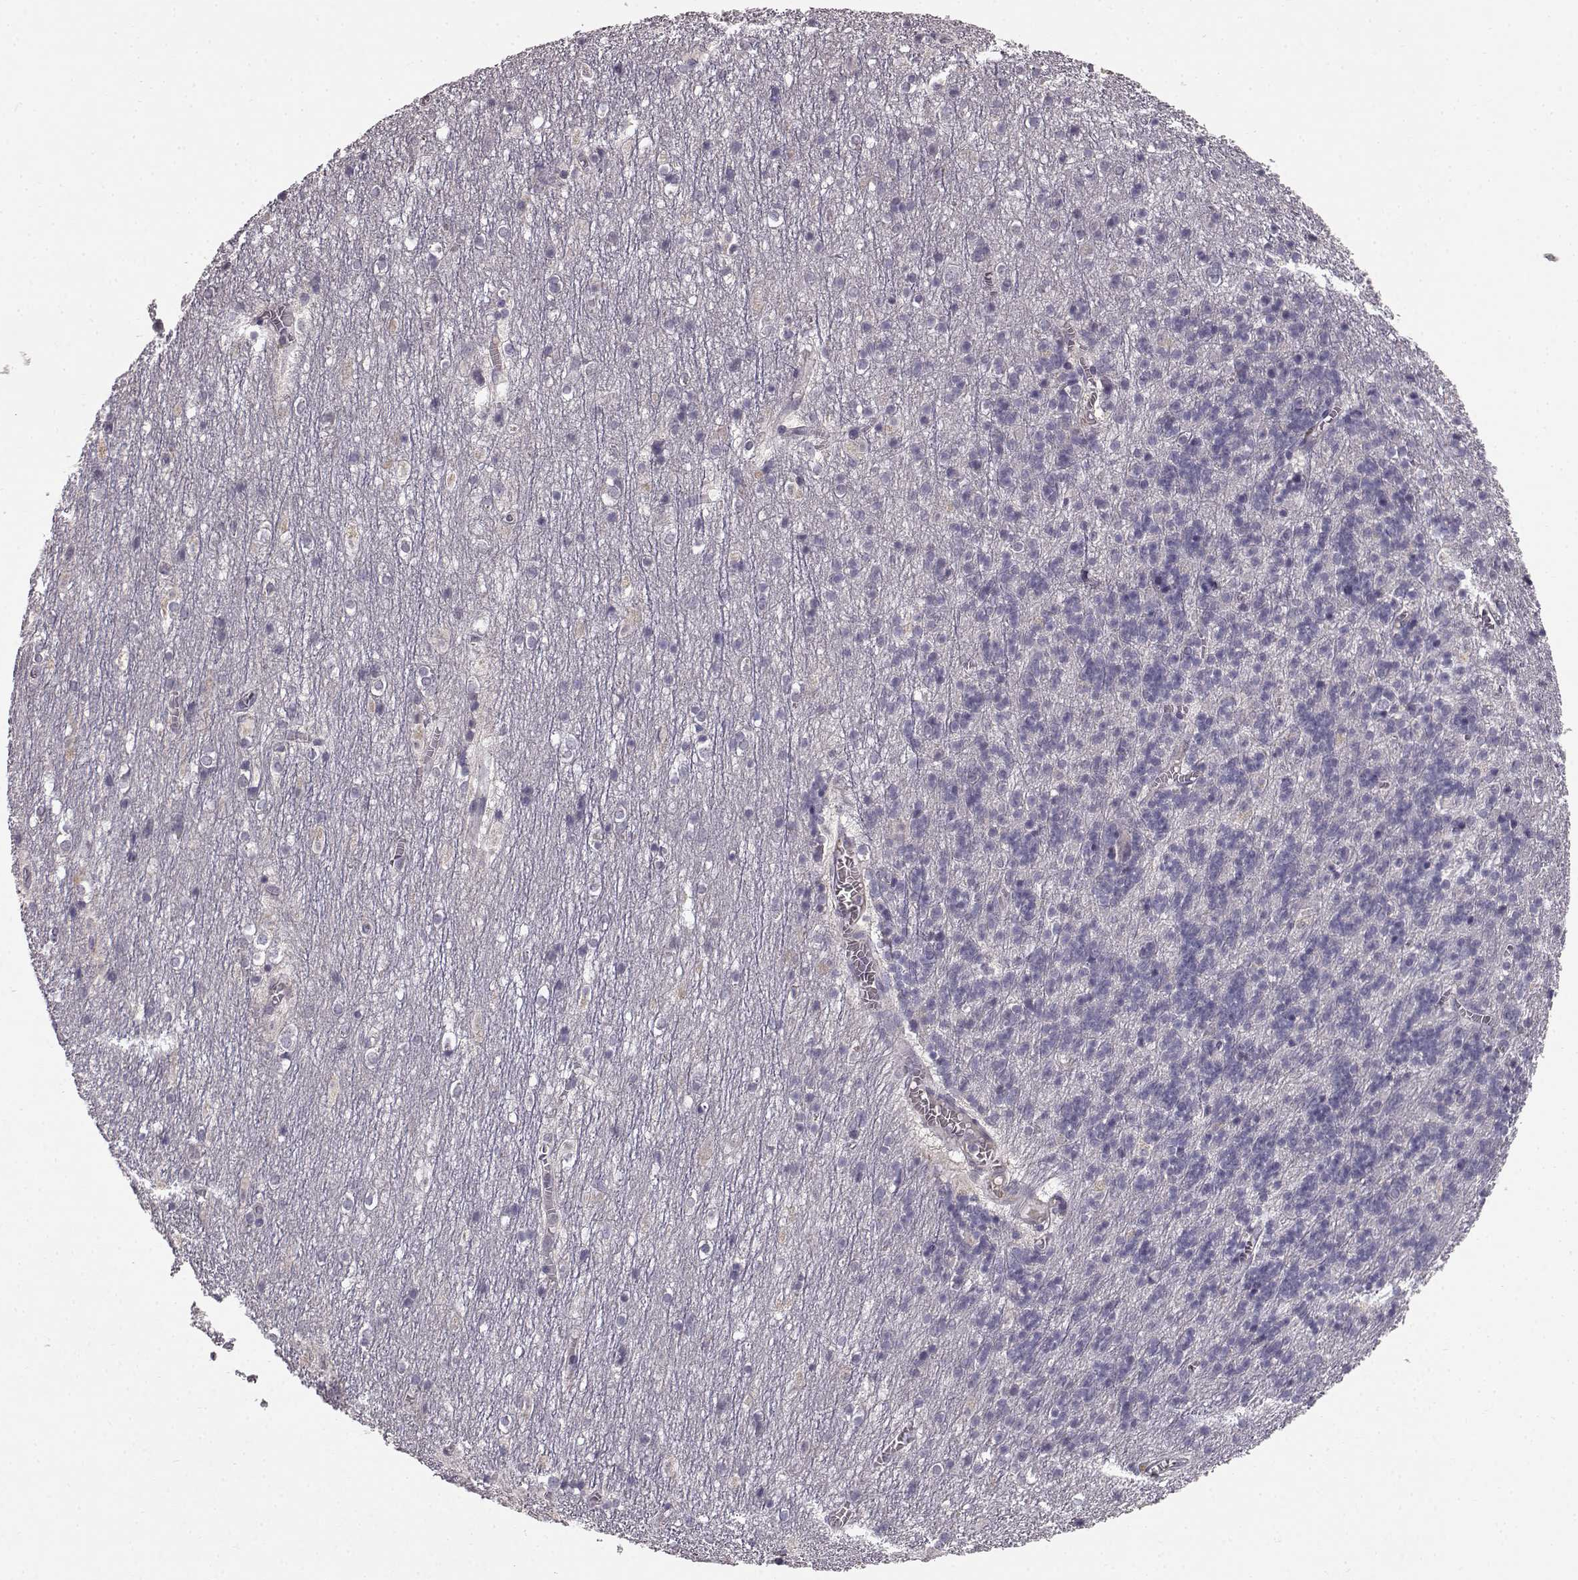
{"staining": {"intensity": "negative", "quantity": "none", "location": "none"}, "tissue": "cerebellum", "cell_type": "Cells in granular layer", "image_type": "normal", "snomed": [{"axis": "morphology", "description": "Normal tissue, NOS"}, {"axis": "topography", "description": "Cerebellum"}], "caption": "Micrograph shows no protein expression in cells in granular layer of benign cerebellum.", "gene": "CCNF", "patient": {"sex": "male", "age": 70}}